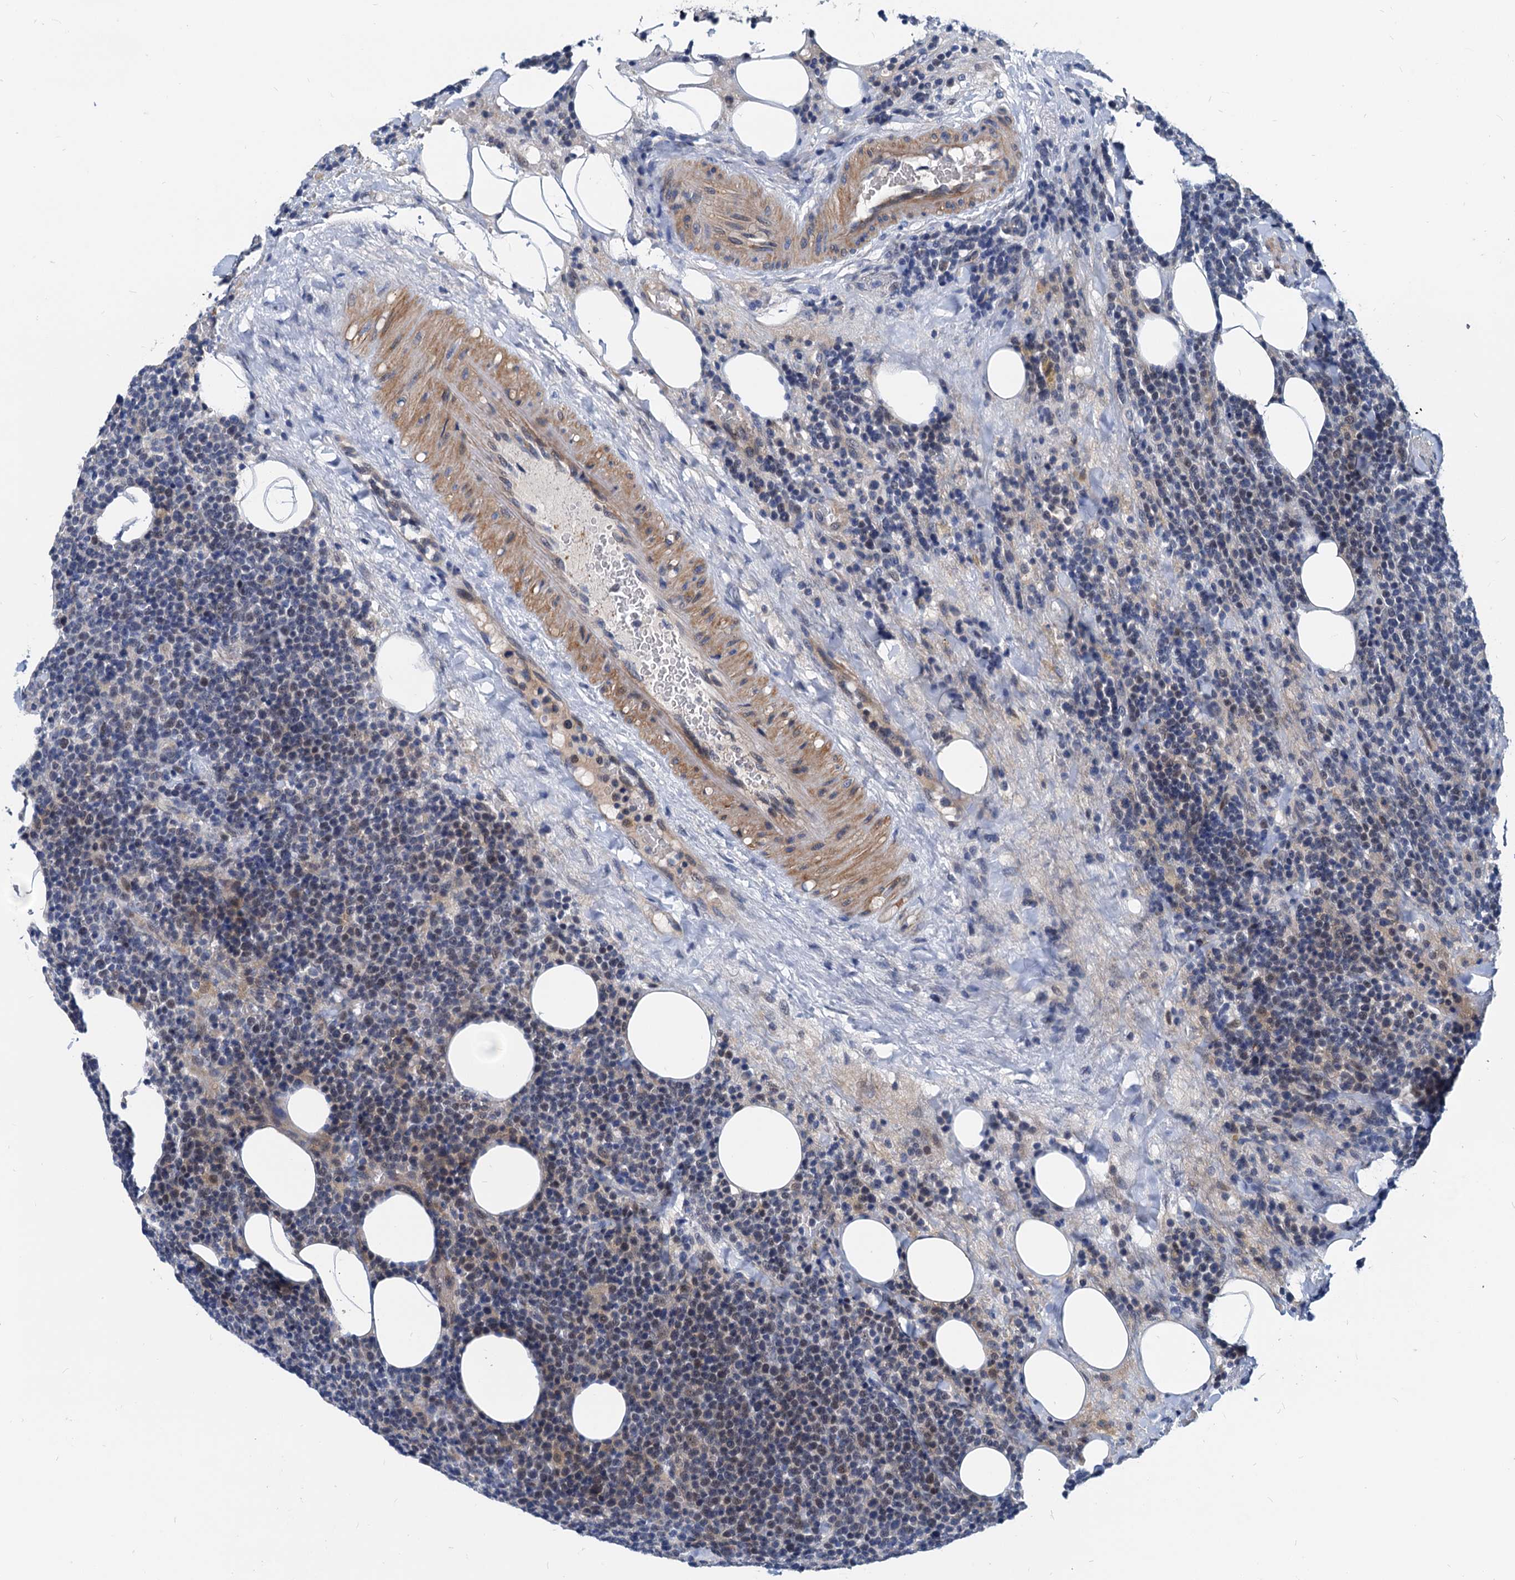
{"staining": {"intensity": "negative", "quantity": "none", "location": "none"}, "tissue": "lymphoma", "cell_type": "Tumor cells", "image_type": "cancer", "snomed": [{"axis": "morphology", "description": "Malignant lymphoma, non-Hodgkin's type, High grade"}, {"axis": "topography", "description": "Lymph node"}], "caption": "This is an IHC histopathology image of malignant lymphoma, non-Hodgkin's type (high-grade). There is no positivity in tumor cells.", "gene": "HSF2", "patient": {"sex": "male", "age": 61}}